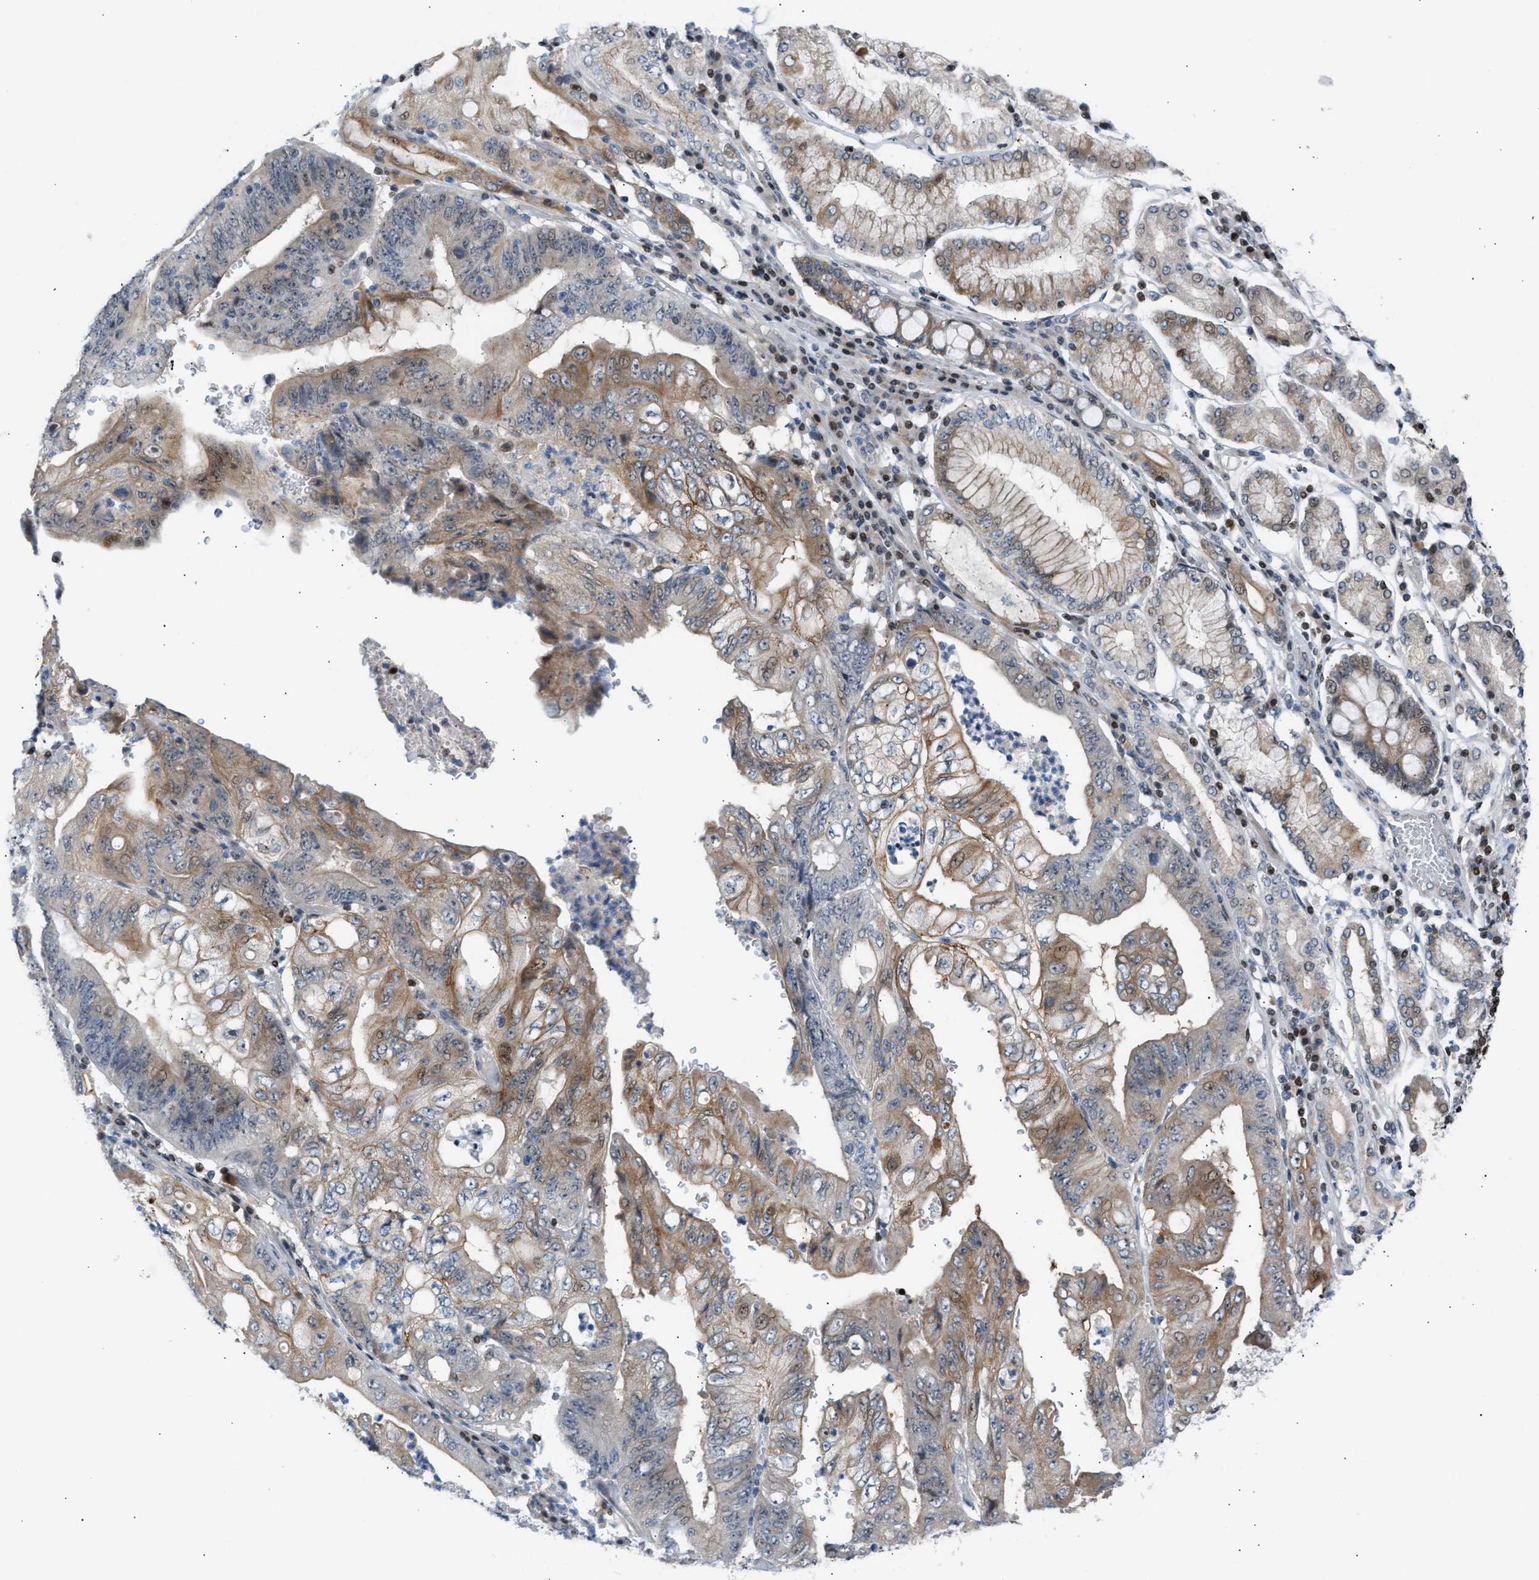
{"staining": {"intensity": "moderate", "quantity": "25%-75%", "location": "cytoplasmic/membranous,nuclear"}, "tissue": "stomach cancer", "cell_type": "Tumor cells", "image_type": "cancer", "snomed": [{"axis": "morphology", "description": "Adenocarcinoma, NOS"}, {"axis": "topography", "description": "Stomach"}], "caption": "Stomach adenocarcinoma tissue exhibits moderate cytoplasmic/membranous and nuclear expression in about 25%-75% of tumor cells", "gene": "NPS", "patient": {"sex": "female", "age": 73}}